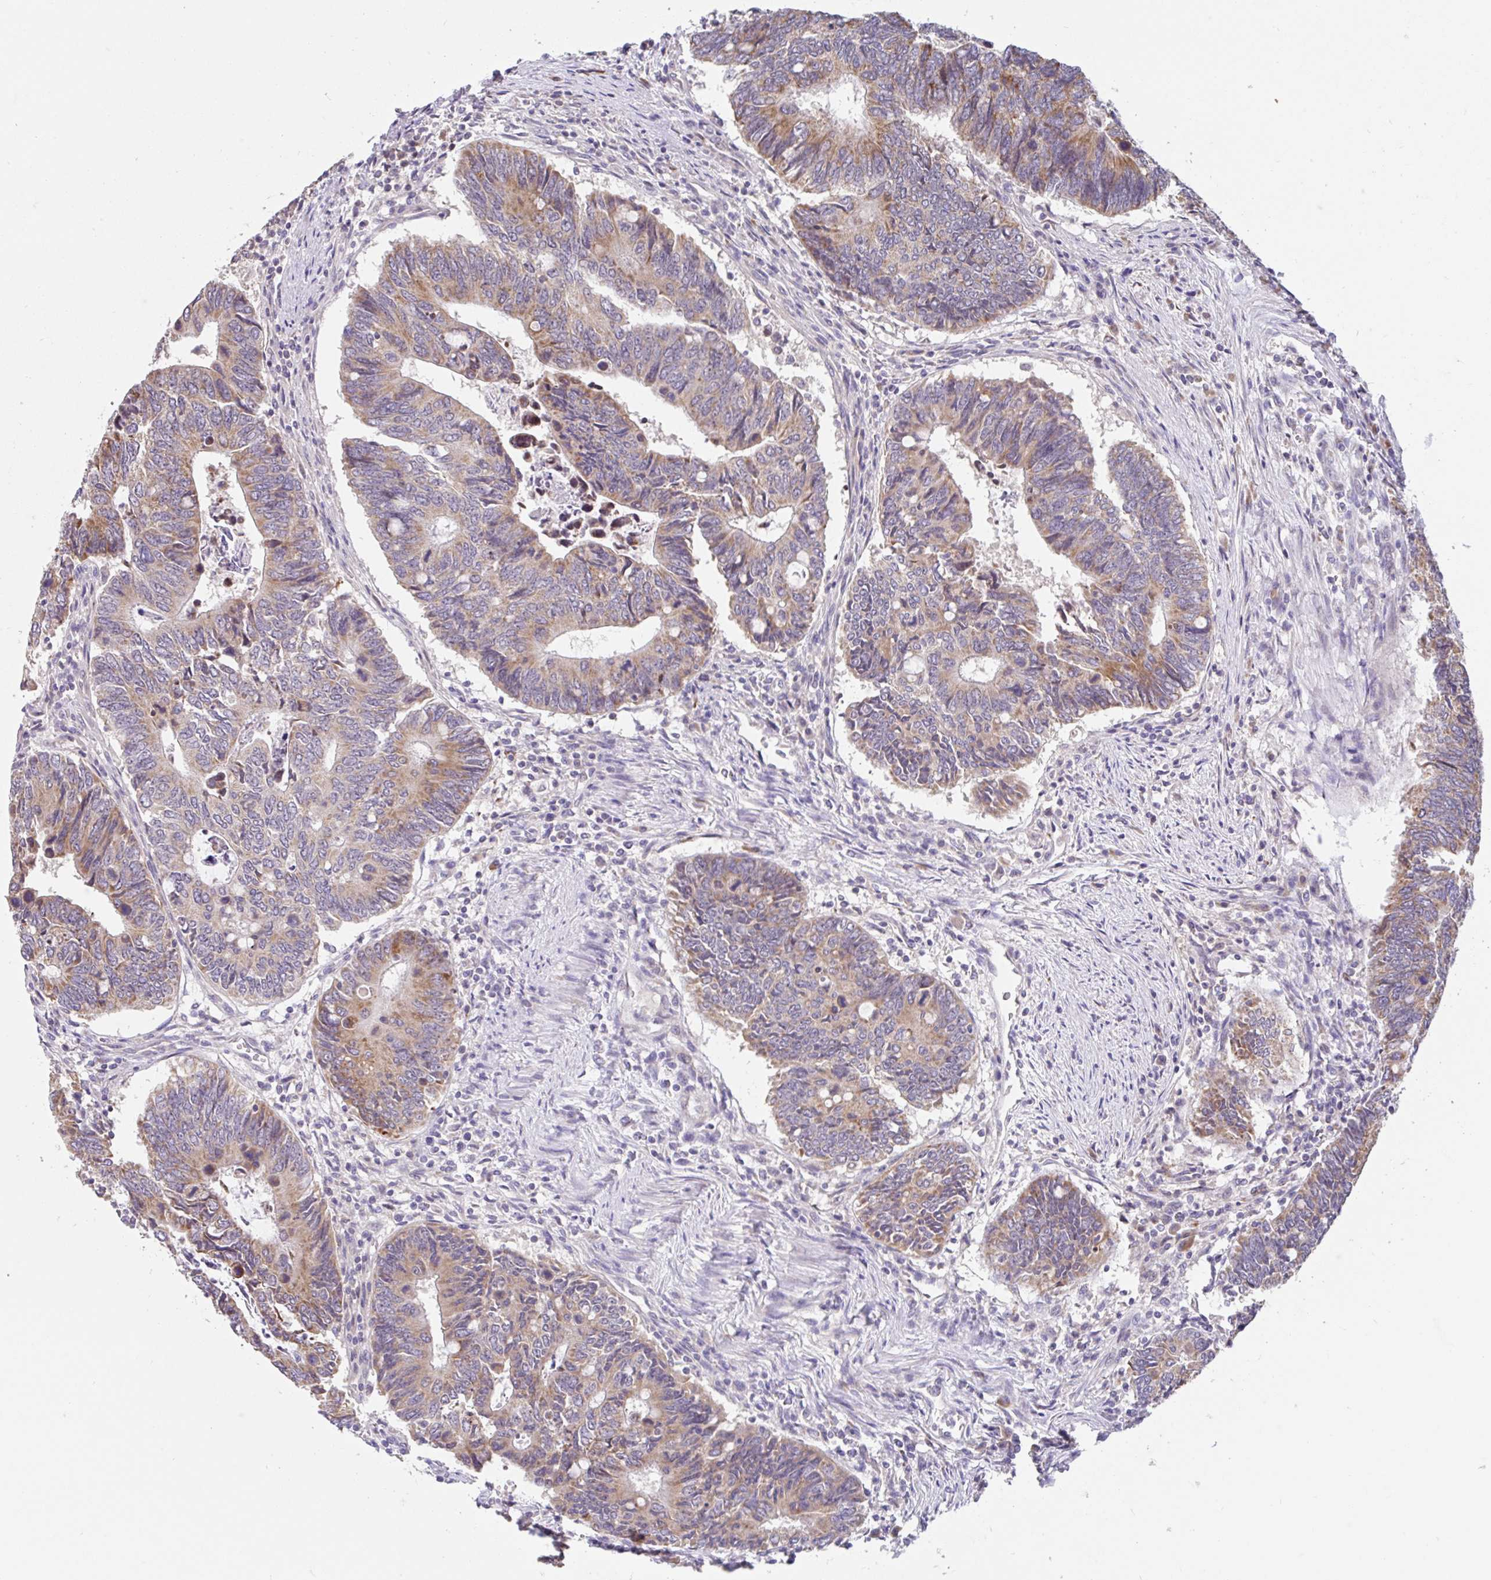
{"staining": {"intensity": "moderate", "quantity": "25%-75%", "location": "cytoplasmic/membranous"}, "tissue": "colorectal cancer", "cell_type": "Tumor cells", "image_type": "cancer", "snomed": [{"axis": "morphology", "description": "Adenocarcinoma, NOS"}, {"axis": "topography", "description": "Colon"}], "caption": "IHC (DAB) staining of human colorectal cancer (adenocarcinoma) reveals moderate cytoplasmic/membranous protein staining in about 25%-75% of tumor cells.", "gene": "NT5C1B", "patient": {"sex": "male", "age": 87}}